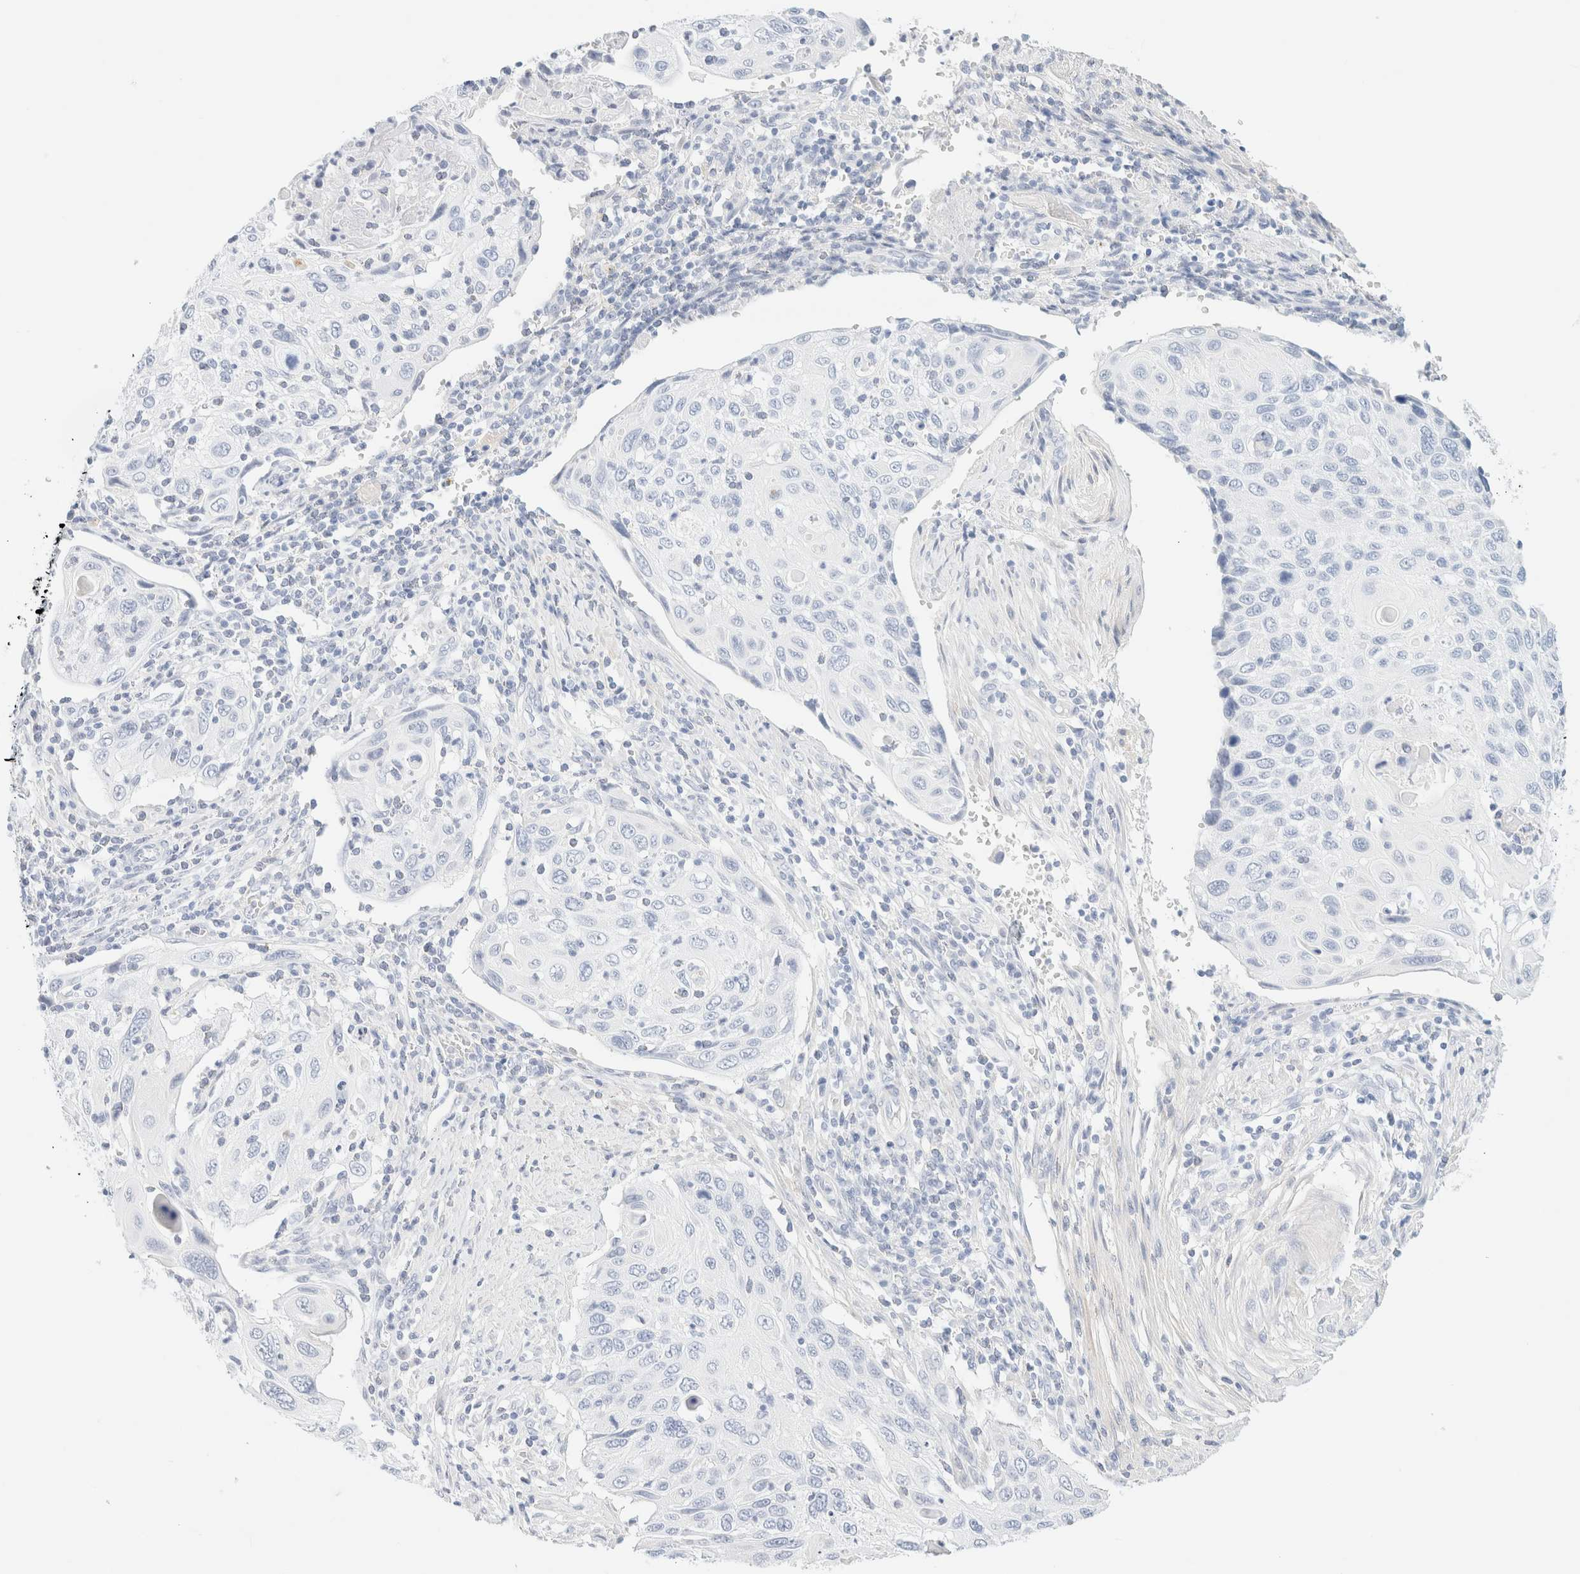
{"staining": {"intensity": "negative", "quantity": "none", "location": "none"}, "tissue": "cervical cancer", "cell_type": "Tumor cells", "image_type": "cancer", "snomed": [{"axis": "morphology", "description": "Squamous cell carcinoma, NOS"}, {"axis": "topography", "description": "Cervix"}], "caption": "Photomicrograph shows no protein positivity in tumor cells of squamous cell carcinoma (cervical) tissue.", "gene": "DPYS", "patient": {"sex": "female", "age": 70}}